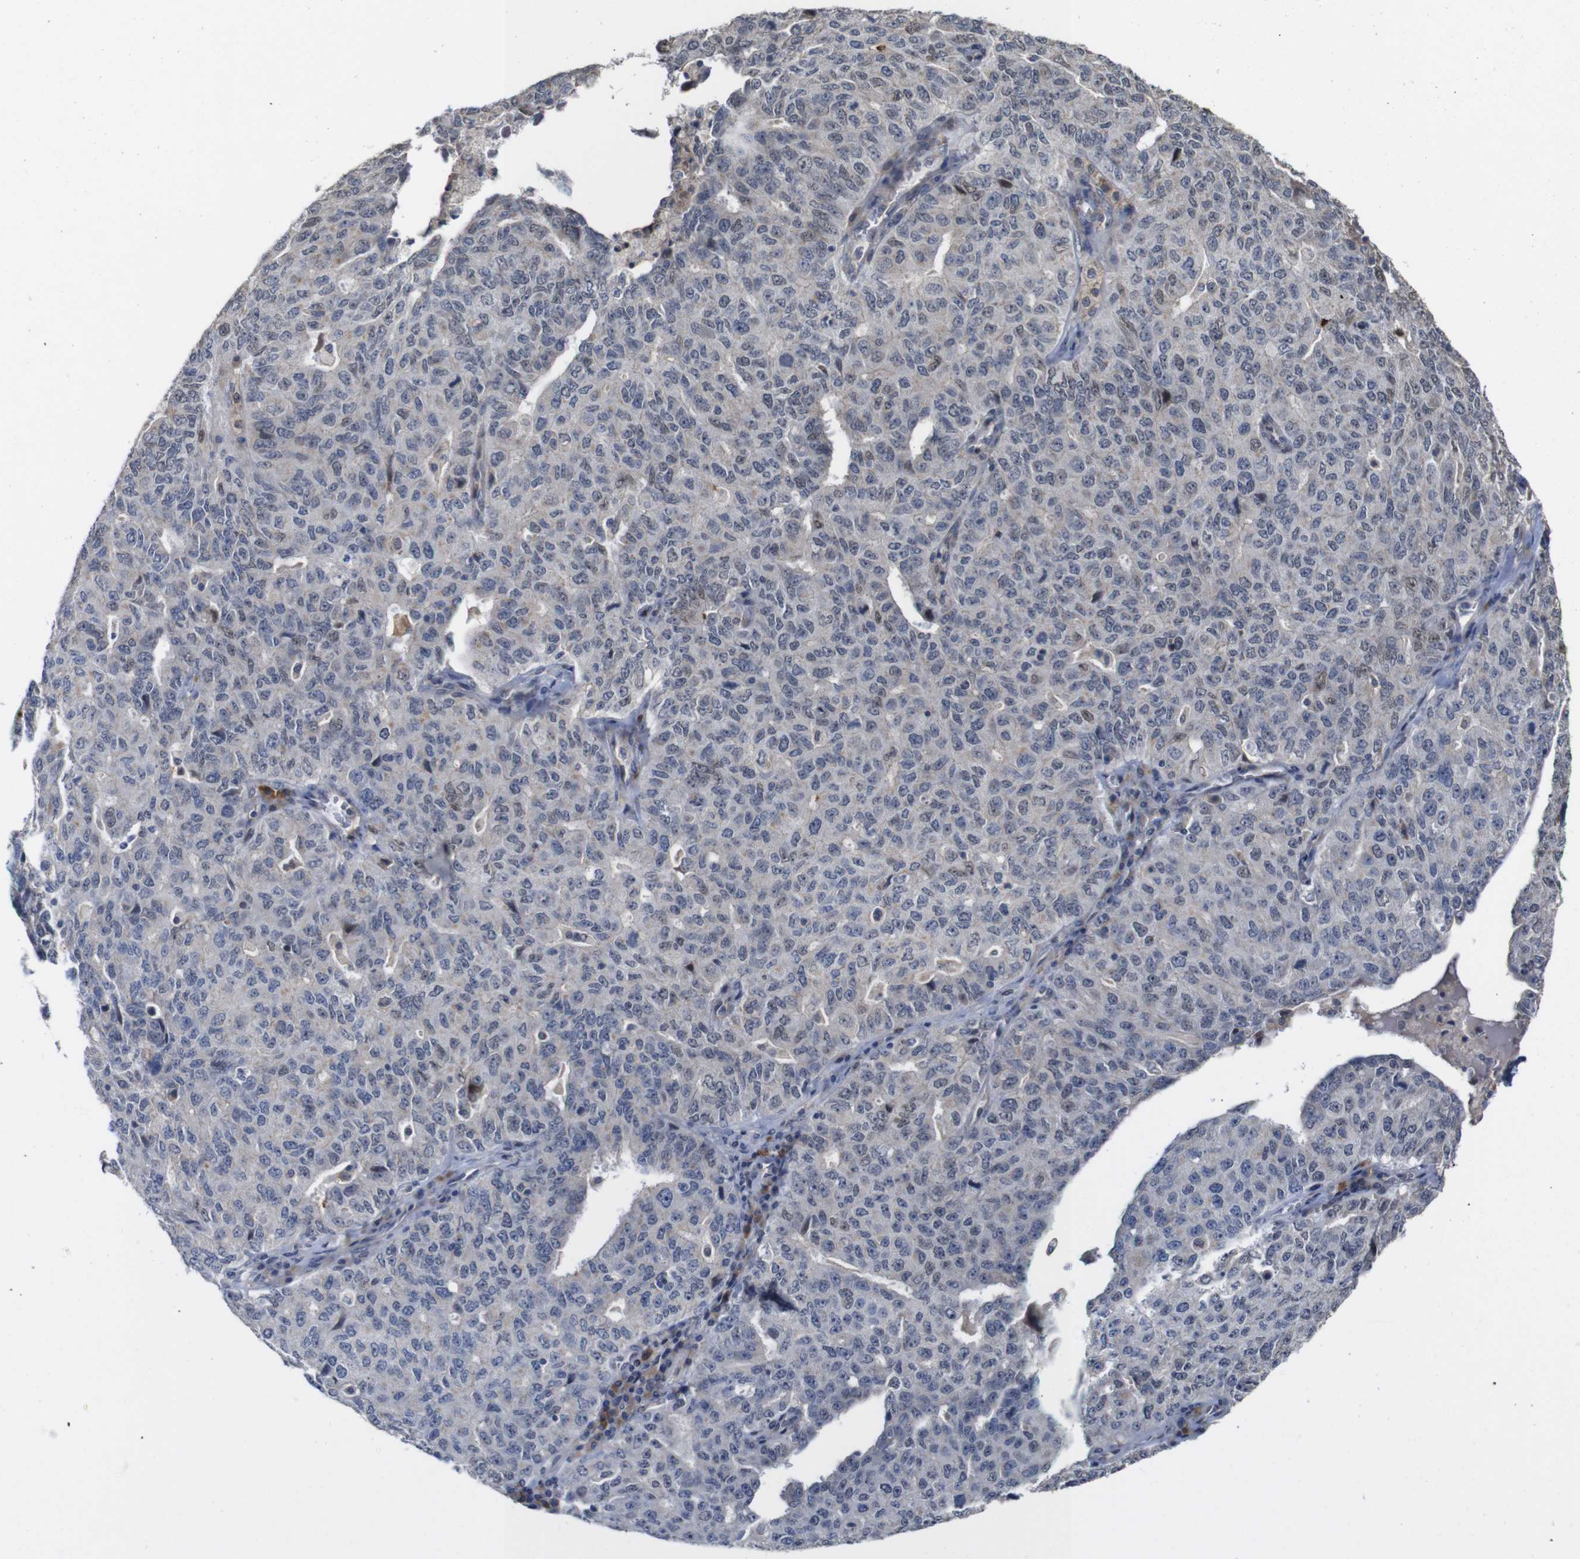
{"staining": {"intensity": "weak", "quantity": "<25%", "location": "cytoplasmic/membranous,nuclear"}, "tissue": "ovarian cancer", "cell_type": "Tumor cells", "image_type": "cancer", "snomed": [{"axis": "morphology", "description": "Carcinoma, endometroid"}, {"axis": "topography", "description": "Ovary"}], "caption": "Human ovarian cancer stained for a protein using immunohistochemistry displays no positivity in tumor cells.", "gene": "TCEAL9", "patient": {"sex": "female", "age": 62}}